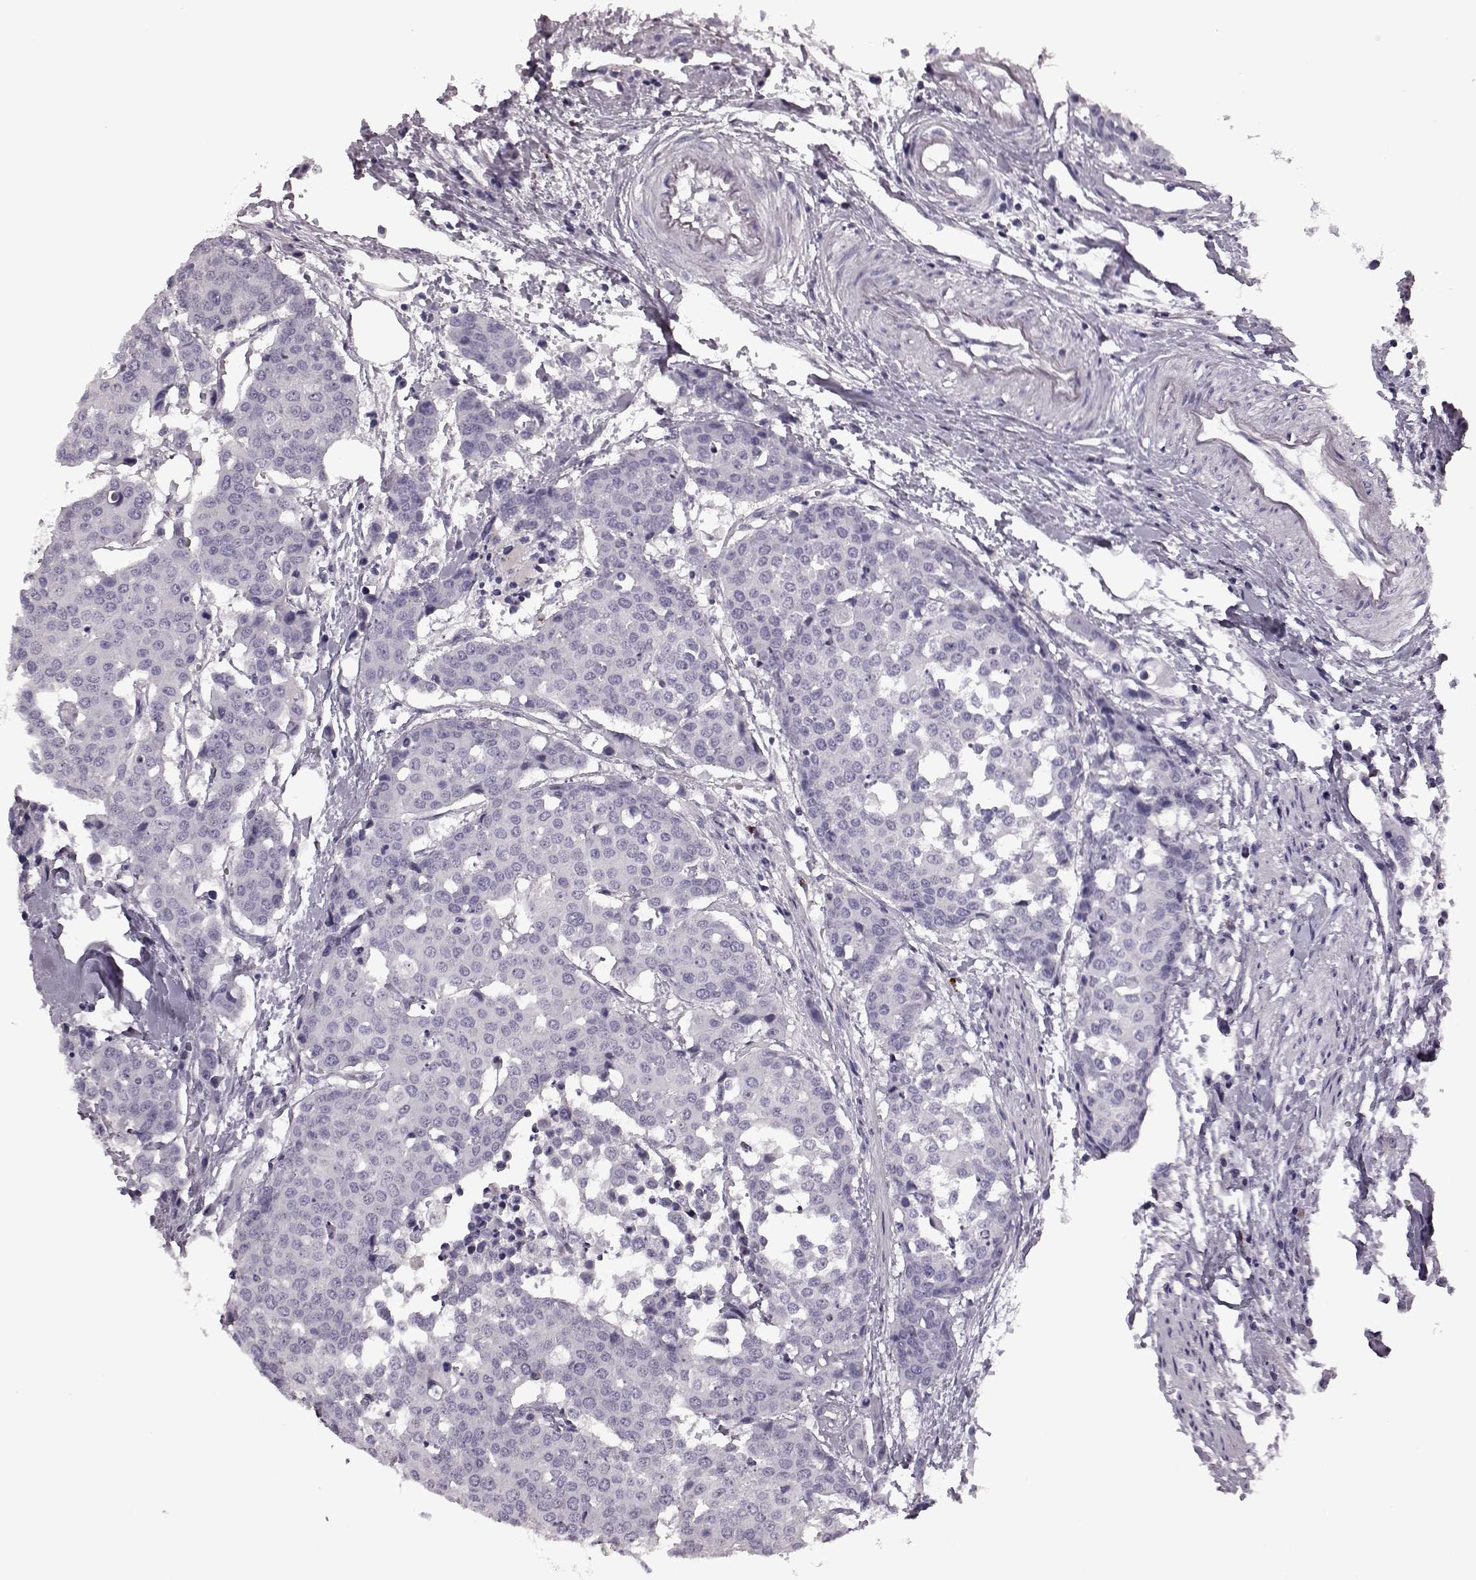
{"staining": {"intensity": "negative", "quantity": "none", "location": "none"}, "tissue": "carcinoid", "cell_type": "Tumor cells", "image_type": "cancer", "snomed": [{"axis": "morphology", "description": "Carcinoid, malignant, NOS"}, {"axis": "topography", "description": "Colon"}], "caption": "This micrograph is of carcinoid stained with immunohistochemistry to label a protein in brown with the nuclei are counter-stained blue. There is no expression in tumor cells. (Brightfield microscopy of DAB immunohistochemistry at high magnification).", "gene": "SNTG1", "patient": {"sex": "male", "age": 81}}